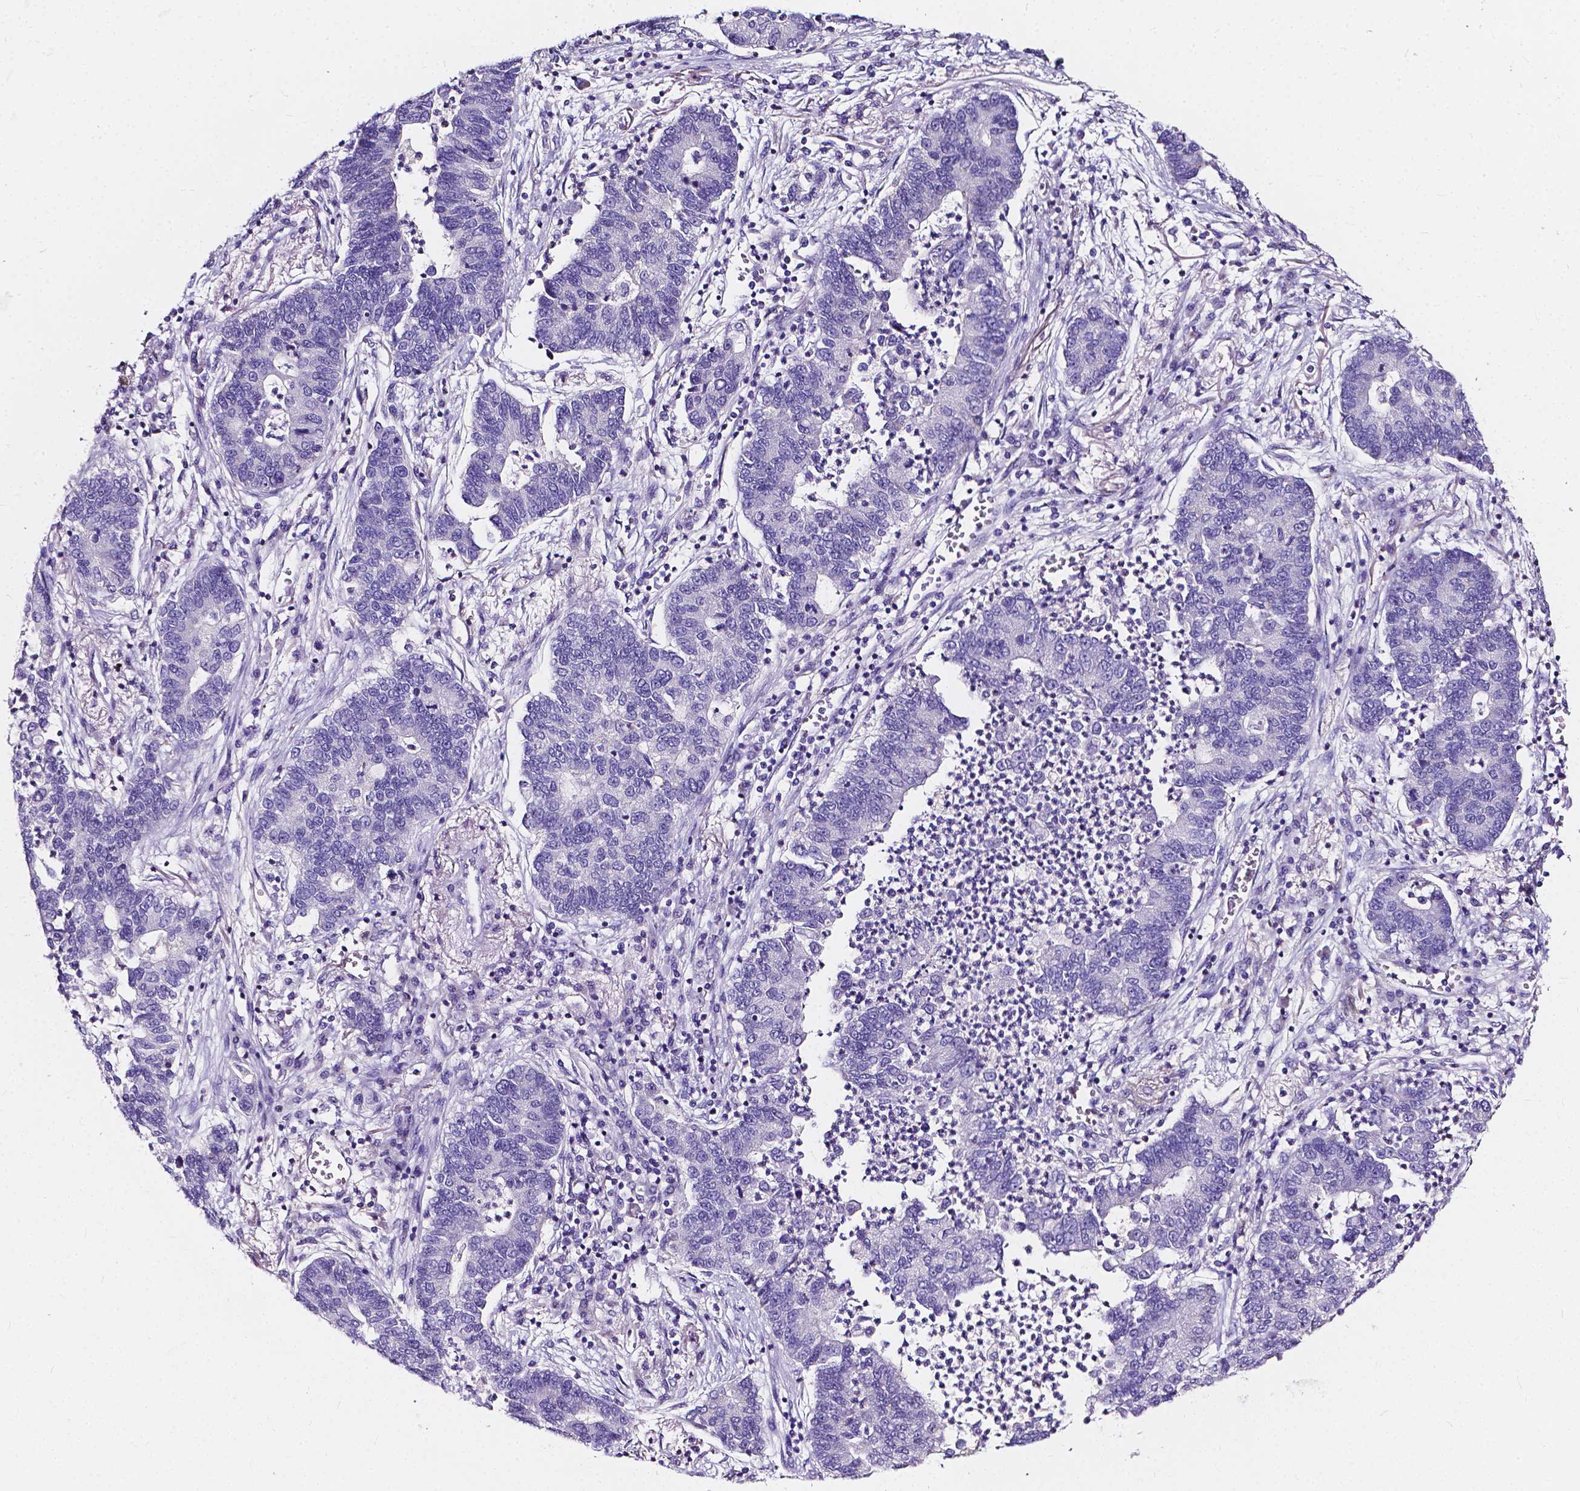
{"staining": {"intensity": "negative", "quantity": "none", "location": "none"}, "tissue": "lung cancer", "cell_type": "Tumor cells", "image_type": "cancer", "snomed": [{"axis": "morphology", "description": "Adenocarcinoma, NOS"}, {"axis": "topography", "description": "Lung"}], "caption": "Image shows no significant protein staining in tumor cells of adenocarcinoma (lung).", "gene": "CLSTN2", "patient": {"sex": "female", "age": 57}}